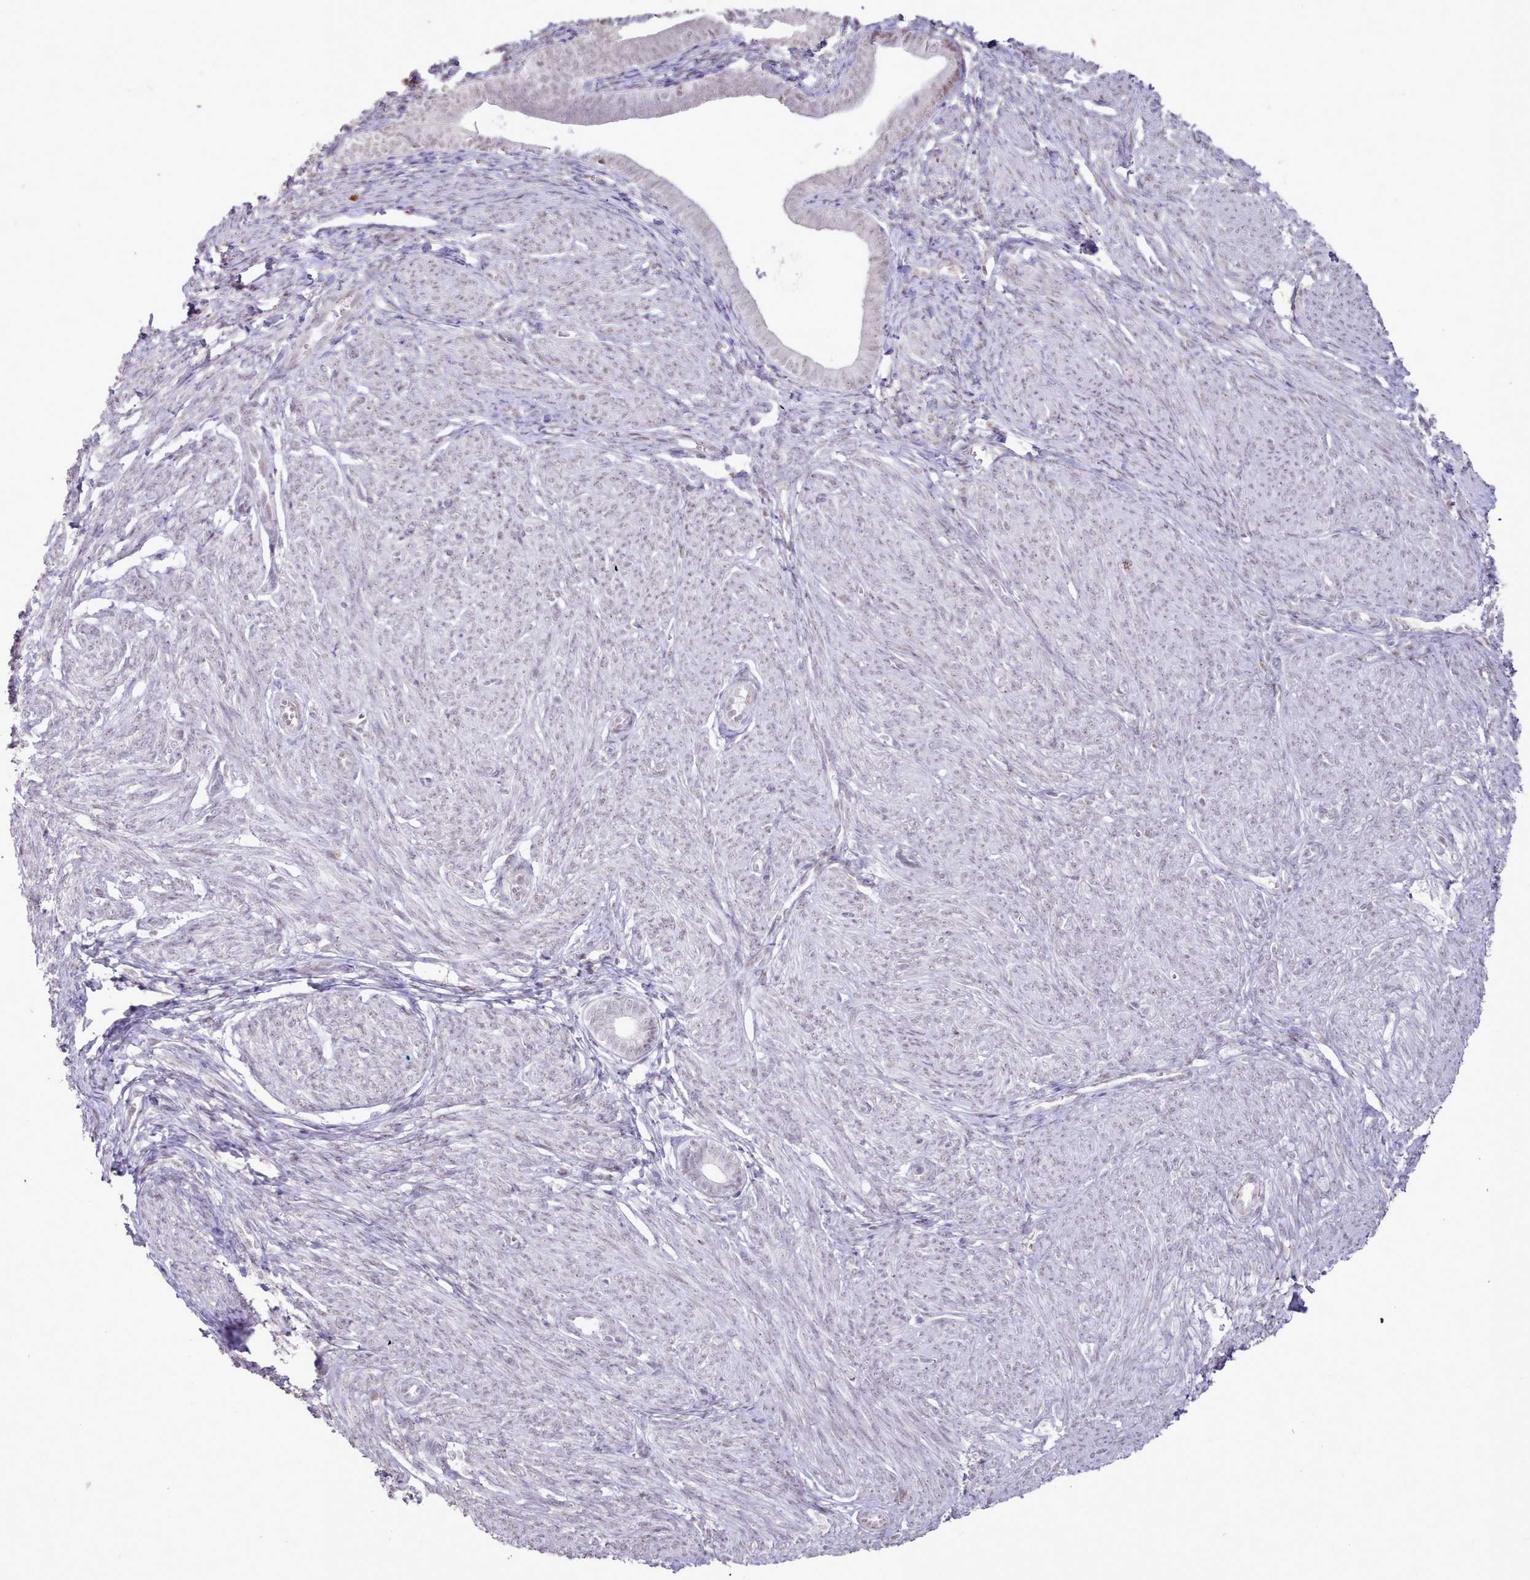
{"staining": {"intensity": "negative", "quantity": "none", "location": "none"}, "tissue": "endometrial cancer", "cell_type": "Tumor cells", "image_type": "cancer", "snomed": [{"axis": "morphology", "description": "Adenocarcinoma, NOS"}, {"axis": "topography", "description": "Endometrium"}], "caption": "The IHC histopathology image has no significant staining in tumor cells of adenocarcinoma (endometrial) tissue. Nuclei are stained in blue.", "gene": "TAF15", "patient": {"sex": "female", "age": 87}}